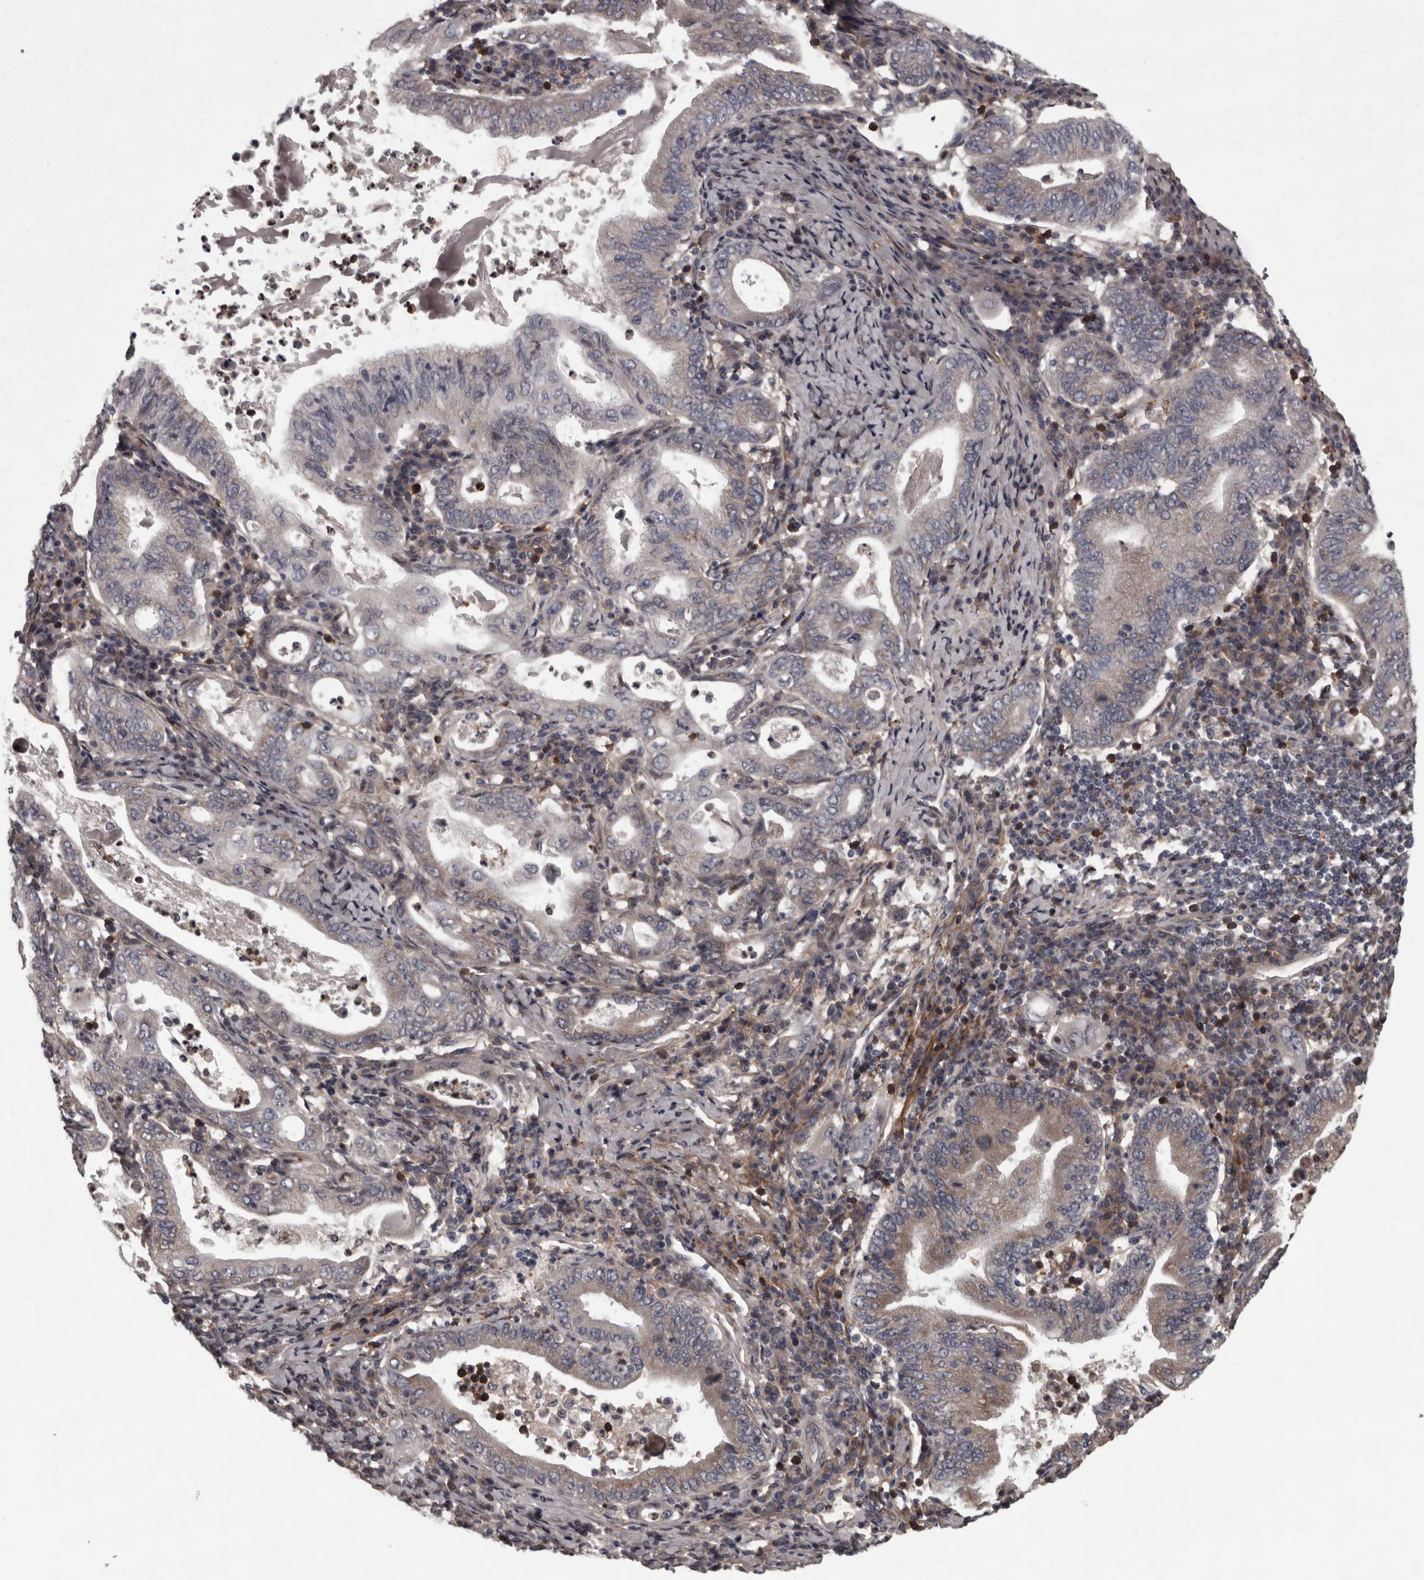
{"staining": {"intensity": "weak", "quantity": "<25%", "location": "cytoplasmic/membranous"}, "tissue": "stomach cancer", "cell_type": "Tumor cells", "image_type": "cancer", "snomed": [{"axis": "morphology", "description": "Normal tissue, NOS"}, {"axis": "morphology", "description": "Adenocarcinoma, NOS"}, {"axis": "topography", "description": "Esophagus"}, {"axis": "topography", "description": "Stomach, upper"}, {"axis": "topography", "description": "Peripheral nerve tissue"}], "caption": "This is an immunohistochemistry photomicrograph of human stomach adenocarcinoma. There is no expression in tumor cells.", "gene": "RSU1", "patient": {"sex": "male", "age": 62}}